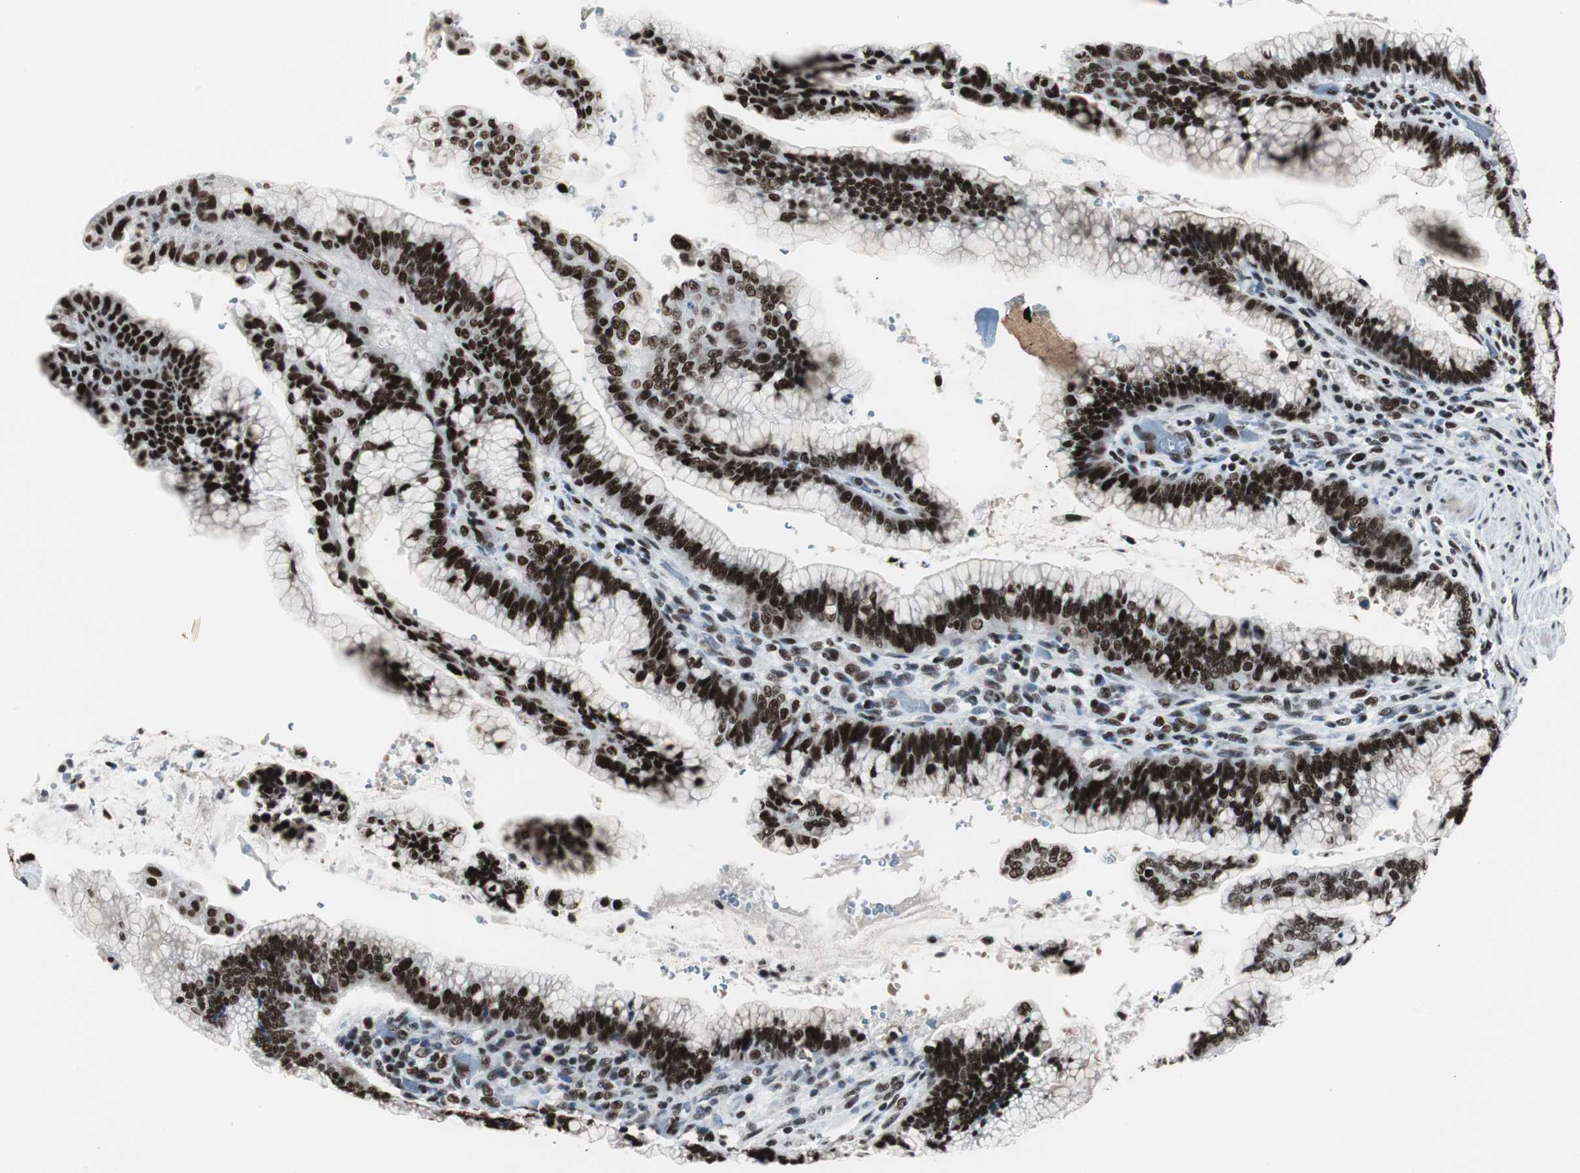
{"staining": {"intensity": "strong", "quantity": ">75%", "location": "nuclear"}, "tissue": "pancreatic cancer", "cell_type": "Tumor cells", "image_type": "cancer", "snomed": [{"axis": "morphology", "description": "Adenocarcinoma, NOS"}, {"axis": "topography", "description": "Pancreas"}], "caption": "Strong nuclear protein staining is seen in about >75% of tumor cells in pancreatic adenocarcinoma. (brown staining indicates protein expression, while blue staining denotes nuclei).", "gene": "XRCC1", "patient": {"sex": "female", "age": 64}}